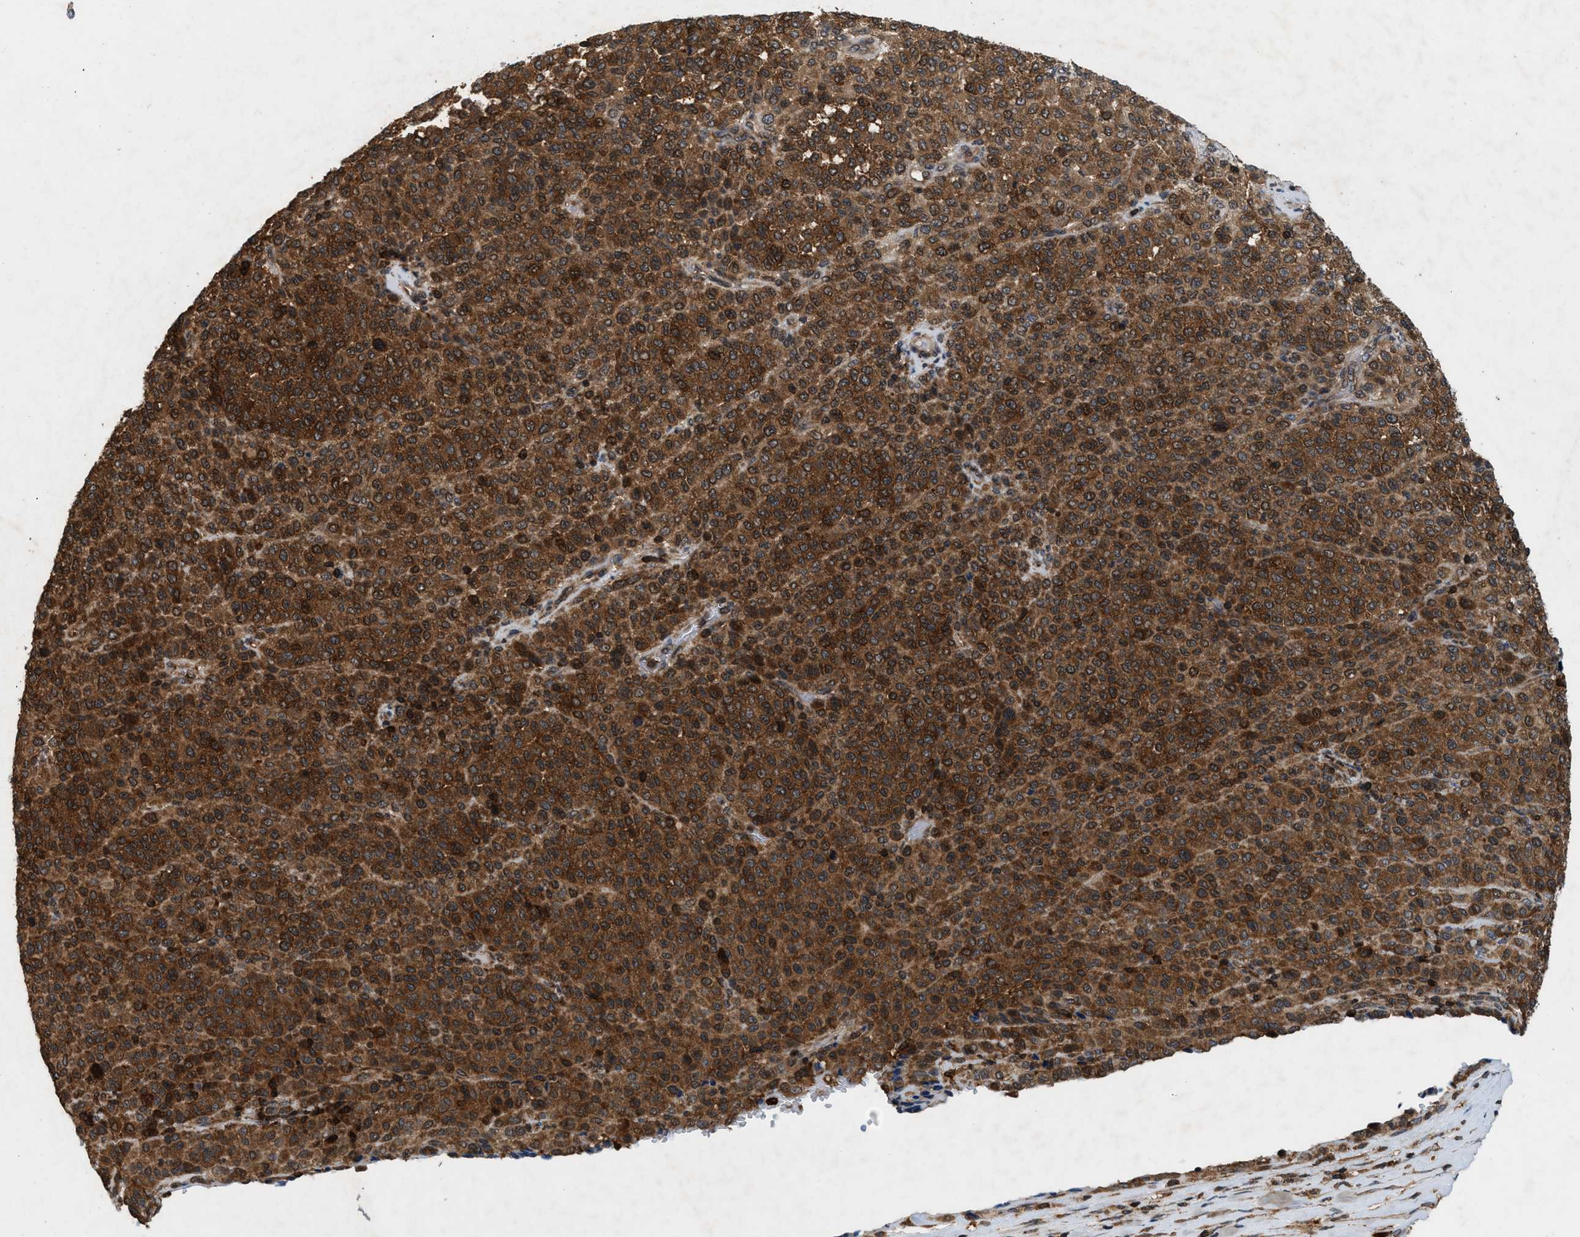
{"staining": {"intensity": "strong", "quantity": ">75%", "location": "cytoplasmic/membranous,nuclear"}, "tissue": "melanoma", "cell_type": "Tumor cells", "image_type": "cancer", "snomed": [{"axis": "morphology", "description": "Malignant melanoma, Metastatic site"}, {"axis": "topography", "description": "Pancreas"}], "caption": "Malignant melanoma (metastatic site) stained for a protein exhibits strong cytoplasmic/membranous and nuclear positivity in tumor cells.", "gene": "OXSR1", "patient": {"sex": "female", "age": 30}}